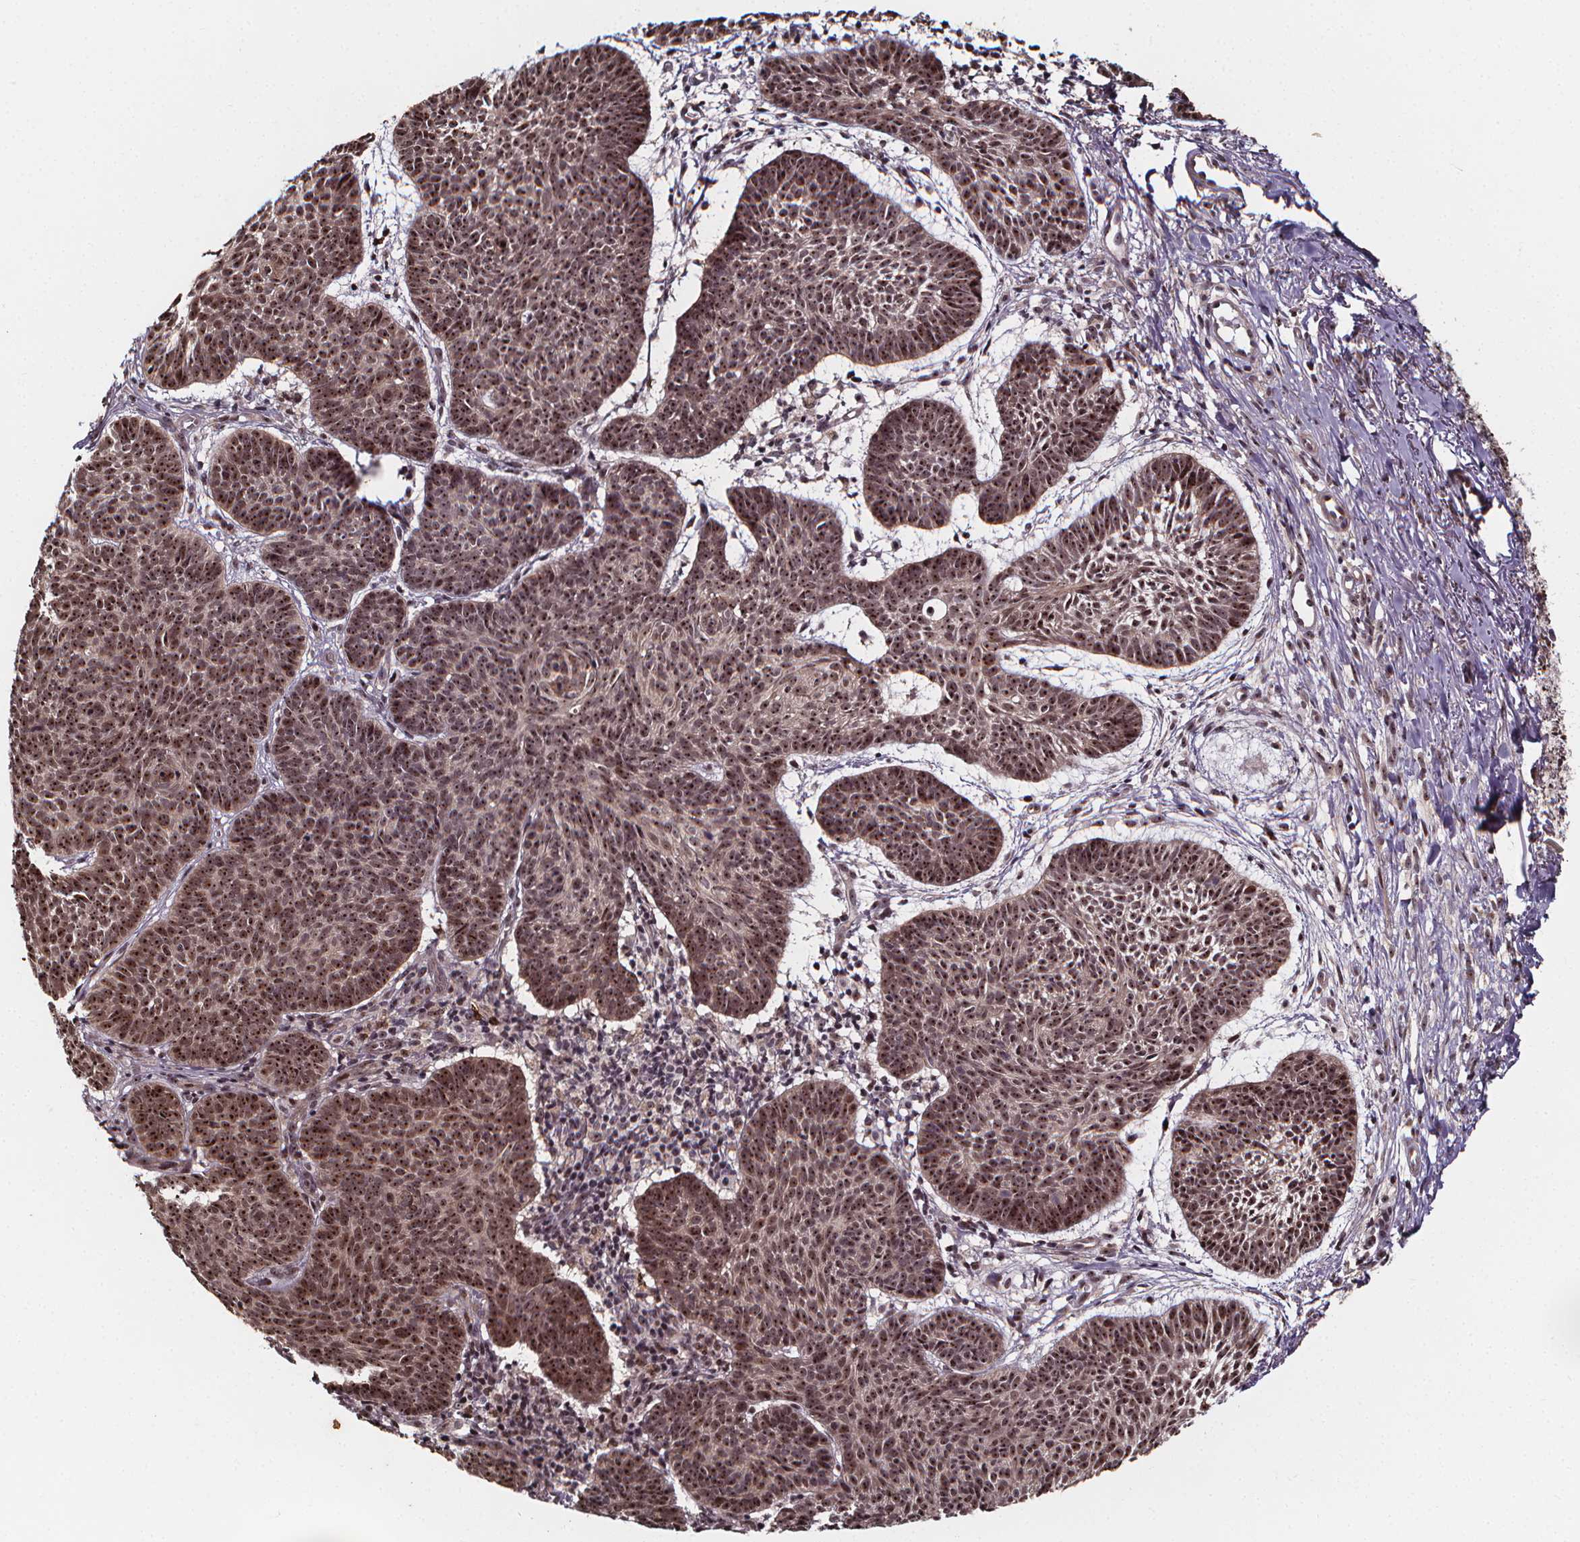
{"staining": {"intensity": "moderate", "quantity": ">75%", "location": "nuclear"}, "tissue": "skin cancer", "cell_type": "Tumor cells", "image_type": "cancer", "snomed": [{"axis": "morphology", "description": "Basal cell carcinoma"}, {"axis": "topography", "description": "Skin"}], "caption": "About >75% of tumor cells in human skin cancer display moderate nuclear protein positivity as visualized by brown immunohistochemical staining.", "gene": "DDIT3", "patient": {"sex": "male", "age": 72}}